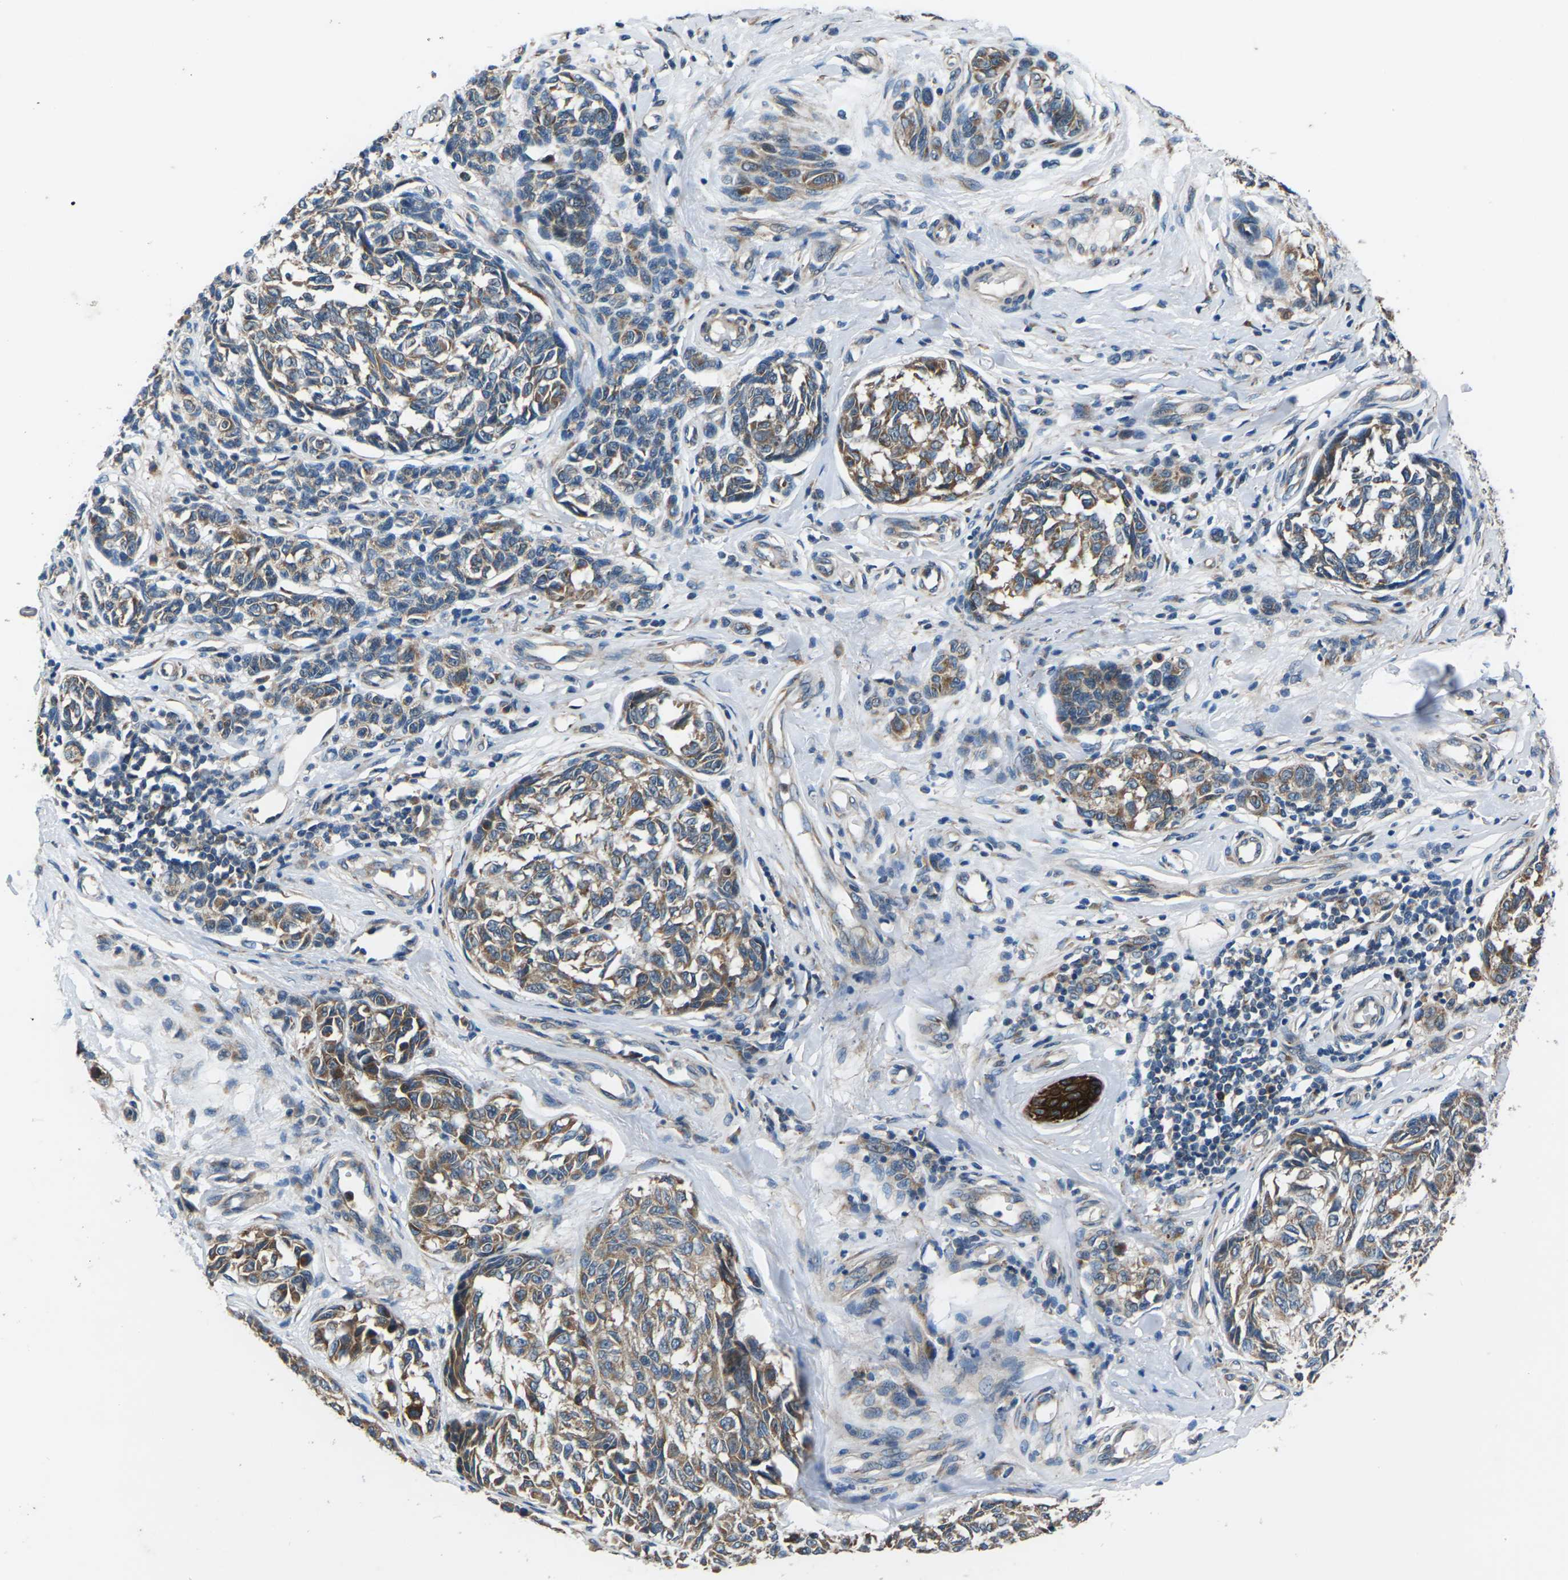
{"staining": {"intensity": "moderate", "quantity": ">75%", "location": "cytoplasmic/membranous"}, "tissue": "melanoma", "cell_type": "Tumor cells", "image_type": "cancer", "snomed": [{"axis": "morphology", "description": "Malignant melanoma, NOS"}, {"axis": "topography", "description": "Skin"}], "caption": "Immunohistochemistry (IHC) (DAB) staining of human malignant melanoma demonstrates moderate cytoplasmic/membranous protein staining in about >75% of tumor cells. (DAB (3,3'-diaminobenzidine) IHC, brown staining for protein, blue staining for nuclei).", "gene": "GABRP", "patient": {"sex": "female", "age": 64}}